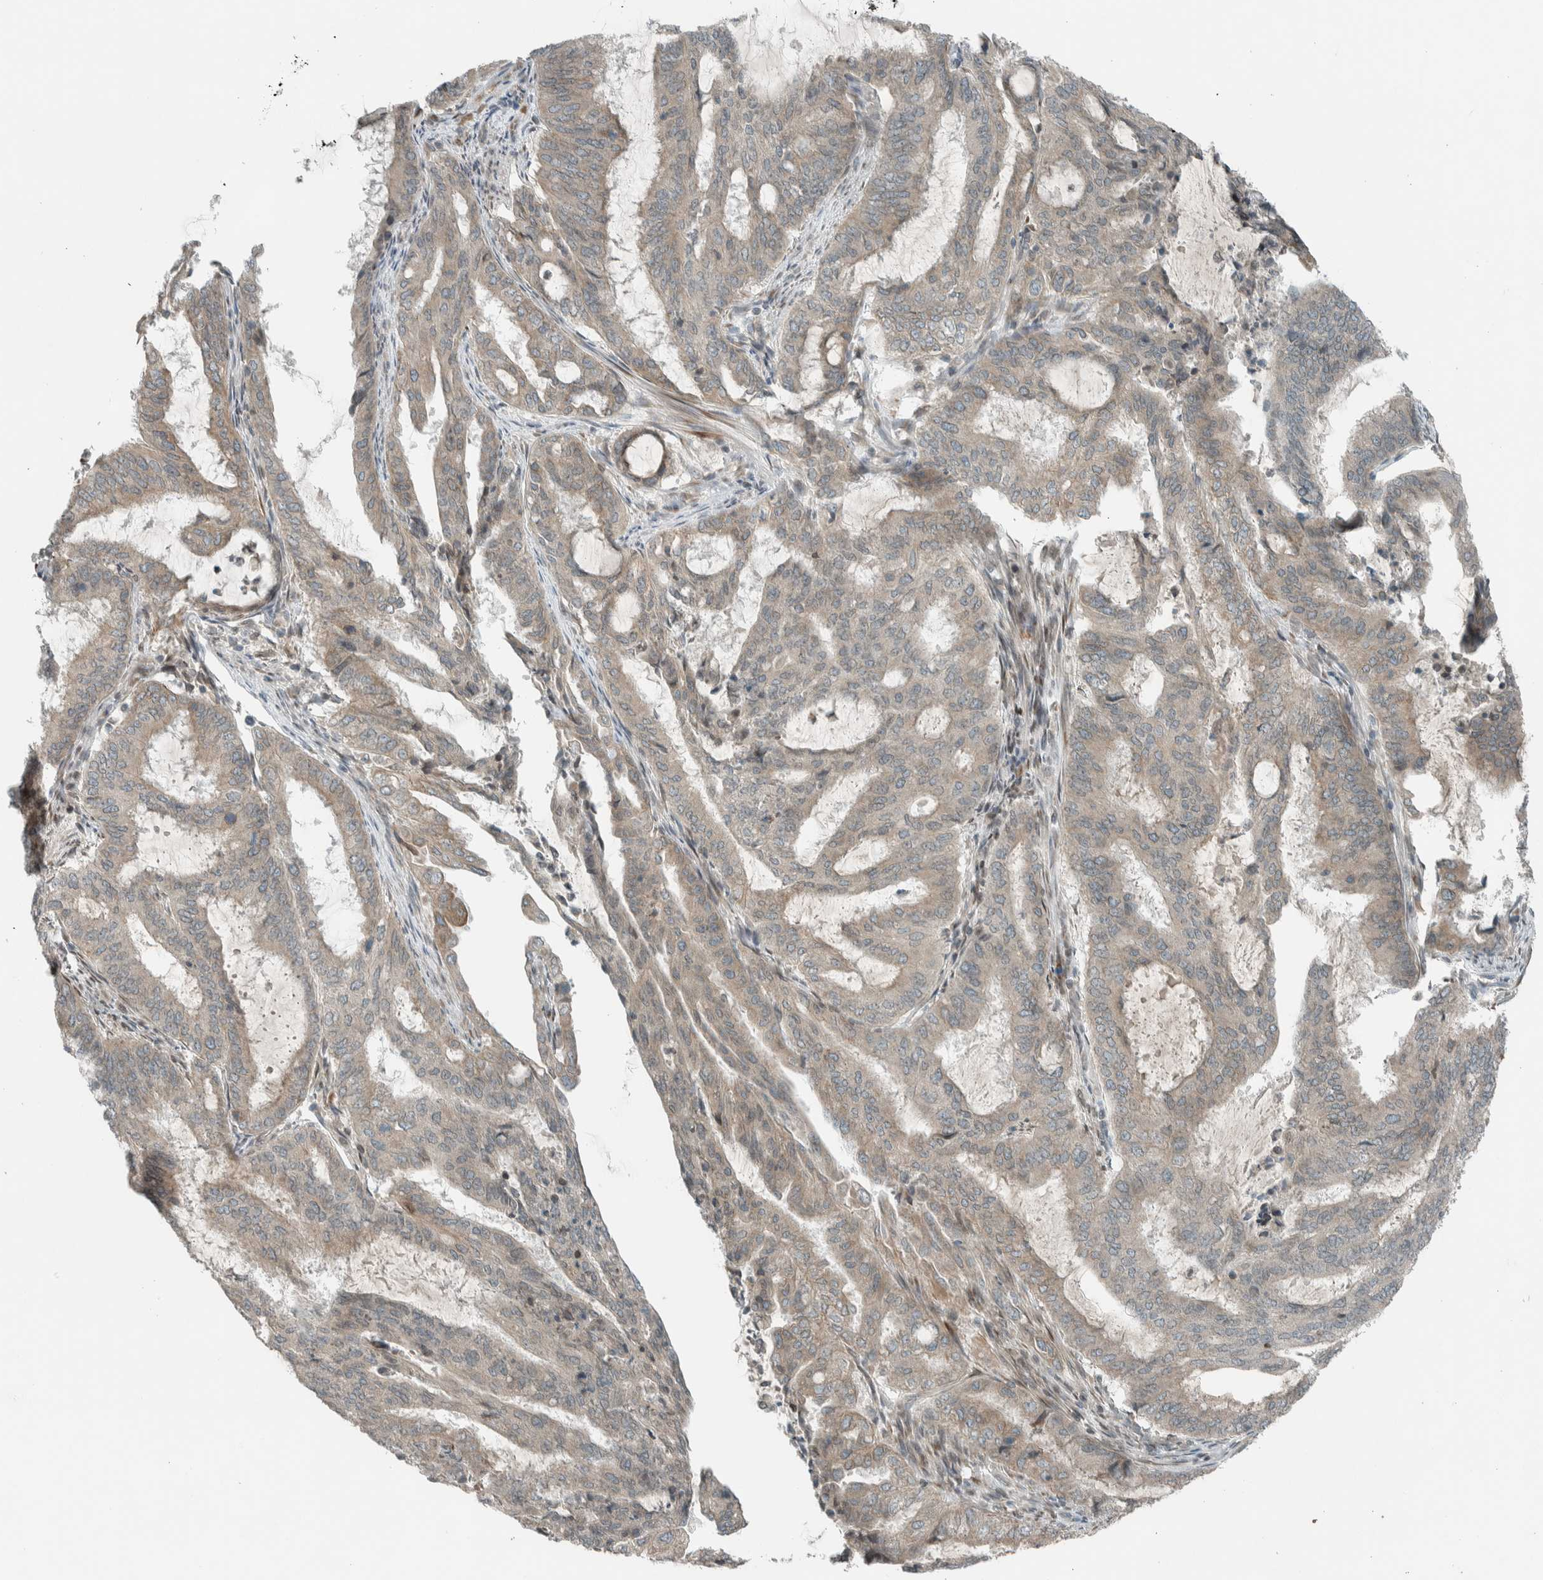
{"staining": {"intensity": "weak", "quantity": "25%-75%", "location": "cytoplasmic/membranous"}, "tissue": "endometrial cancer", "cell_type": "Tumor cells", "image_type": "cancer", "snomed": [{"axis": "morphology", "description": "Adenocarcinoma, NOS"}, {"axis": "topography", "description": "Endometrium"}], "caption": "Weak cytoplasmic/membranous expression is present in about 25%-75% of tumor cells in endometrial adenocarcinoma.", "gene": "SEL1L", "patient": {"sex": "female", "age": 51}}